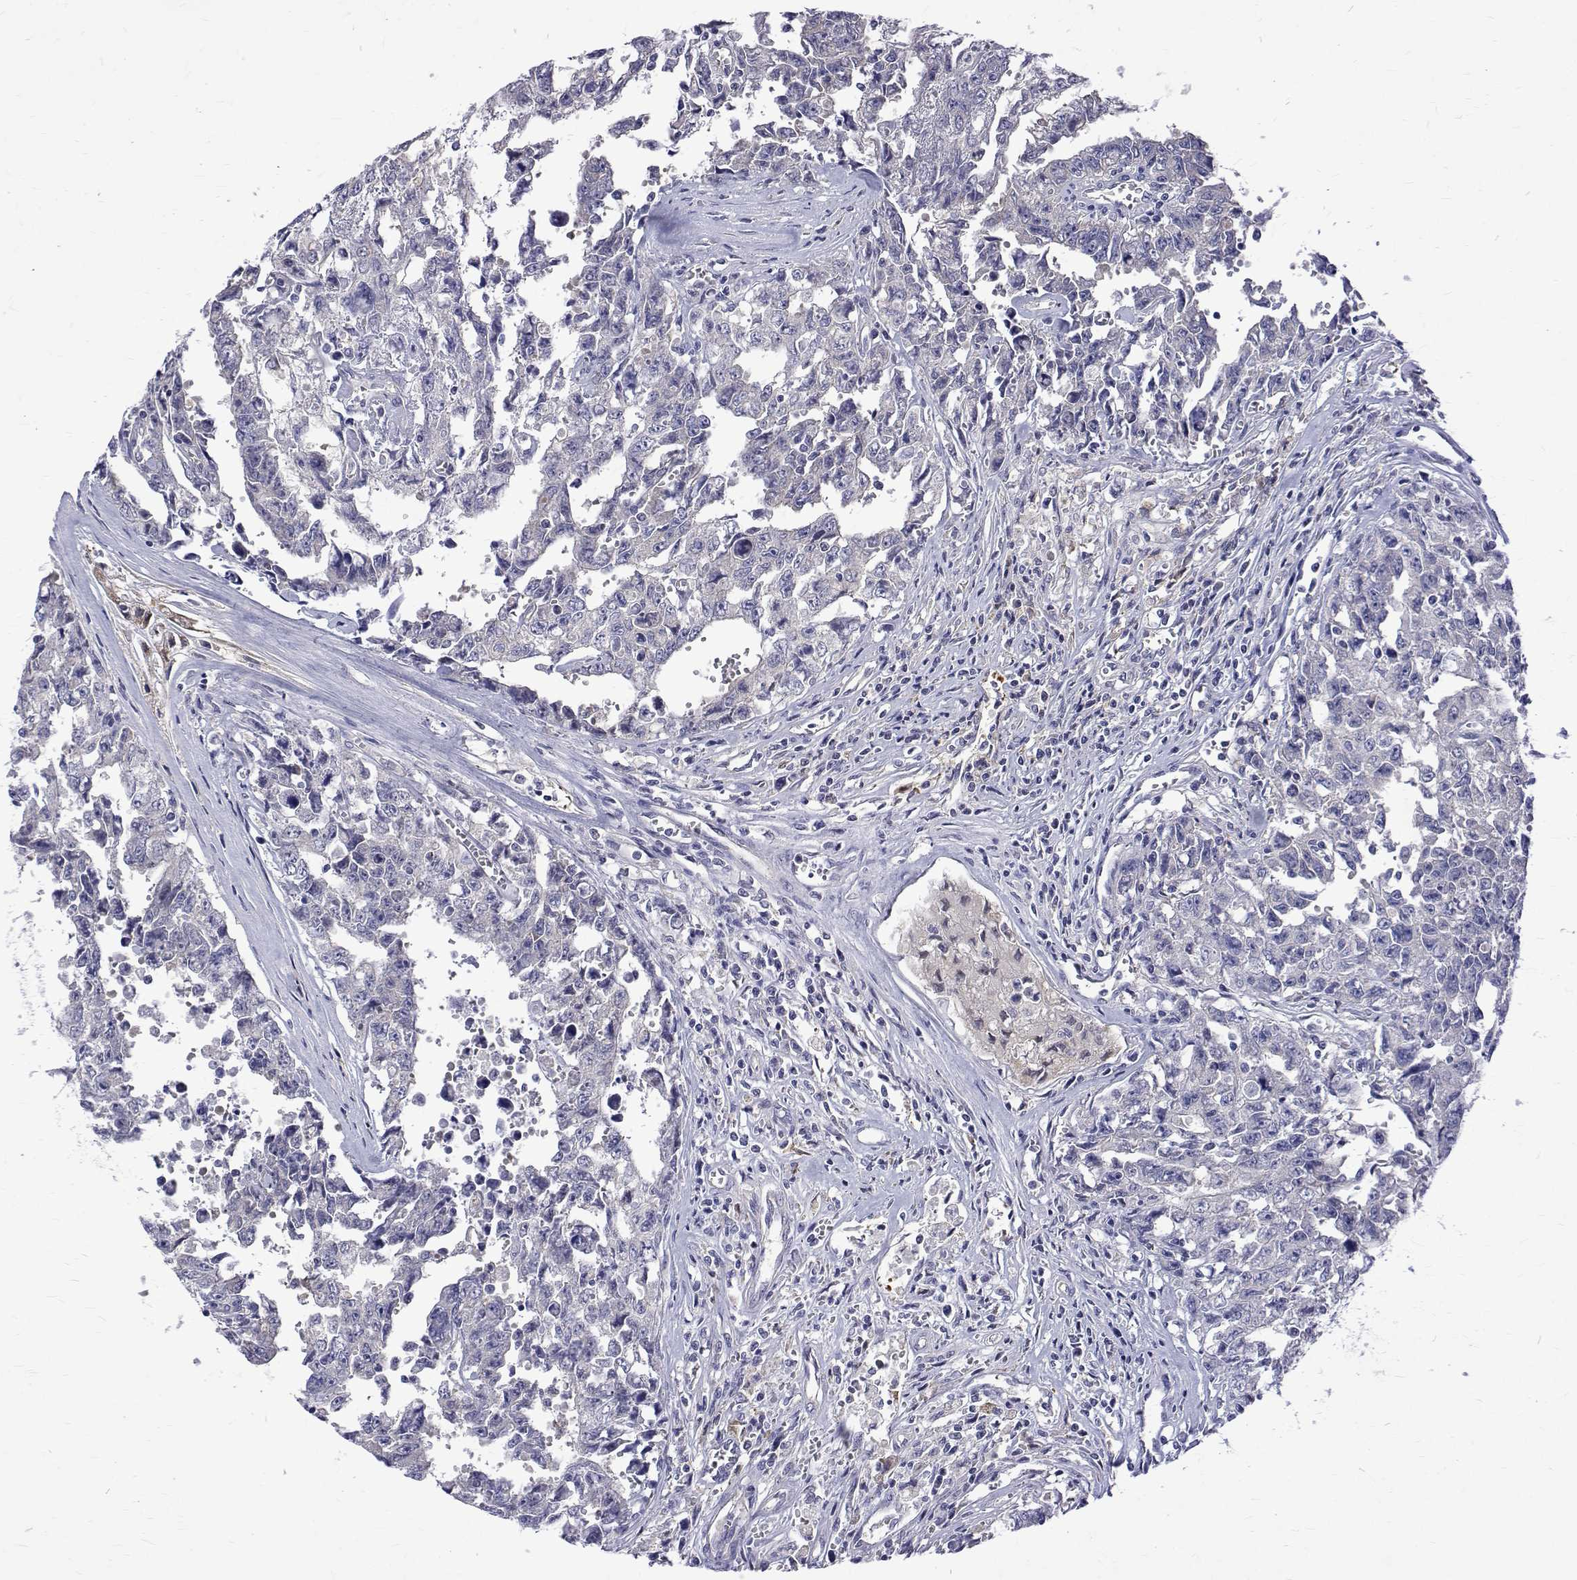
{"staining": {"intensity": "negative", "quantity": "none", "location": "none"}, "tissue": "testis cancer", "cell_type": "Tumor cells", "image_type": "cancer", "snomed": [{"axis": "morphology", "description": "Carcinoma, Embryonal, NOS"}, {"axis": "topography", "description": "Testis"}], "caption": "DAB (3,3'-diaminobenzidine) immunohistochemical staining of human testis cancer demonstrates no significant expression in tumor cells.", "gene": "PADI1", "patient": {"sex": "male", "age": 24}}